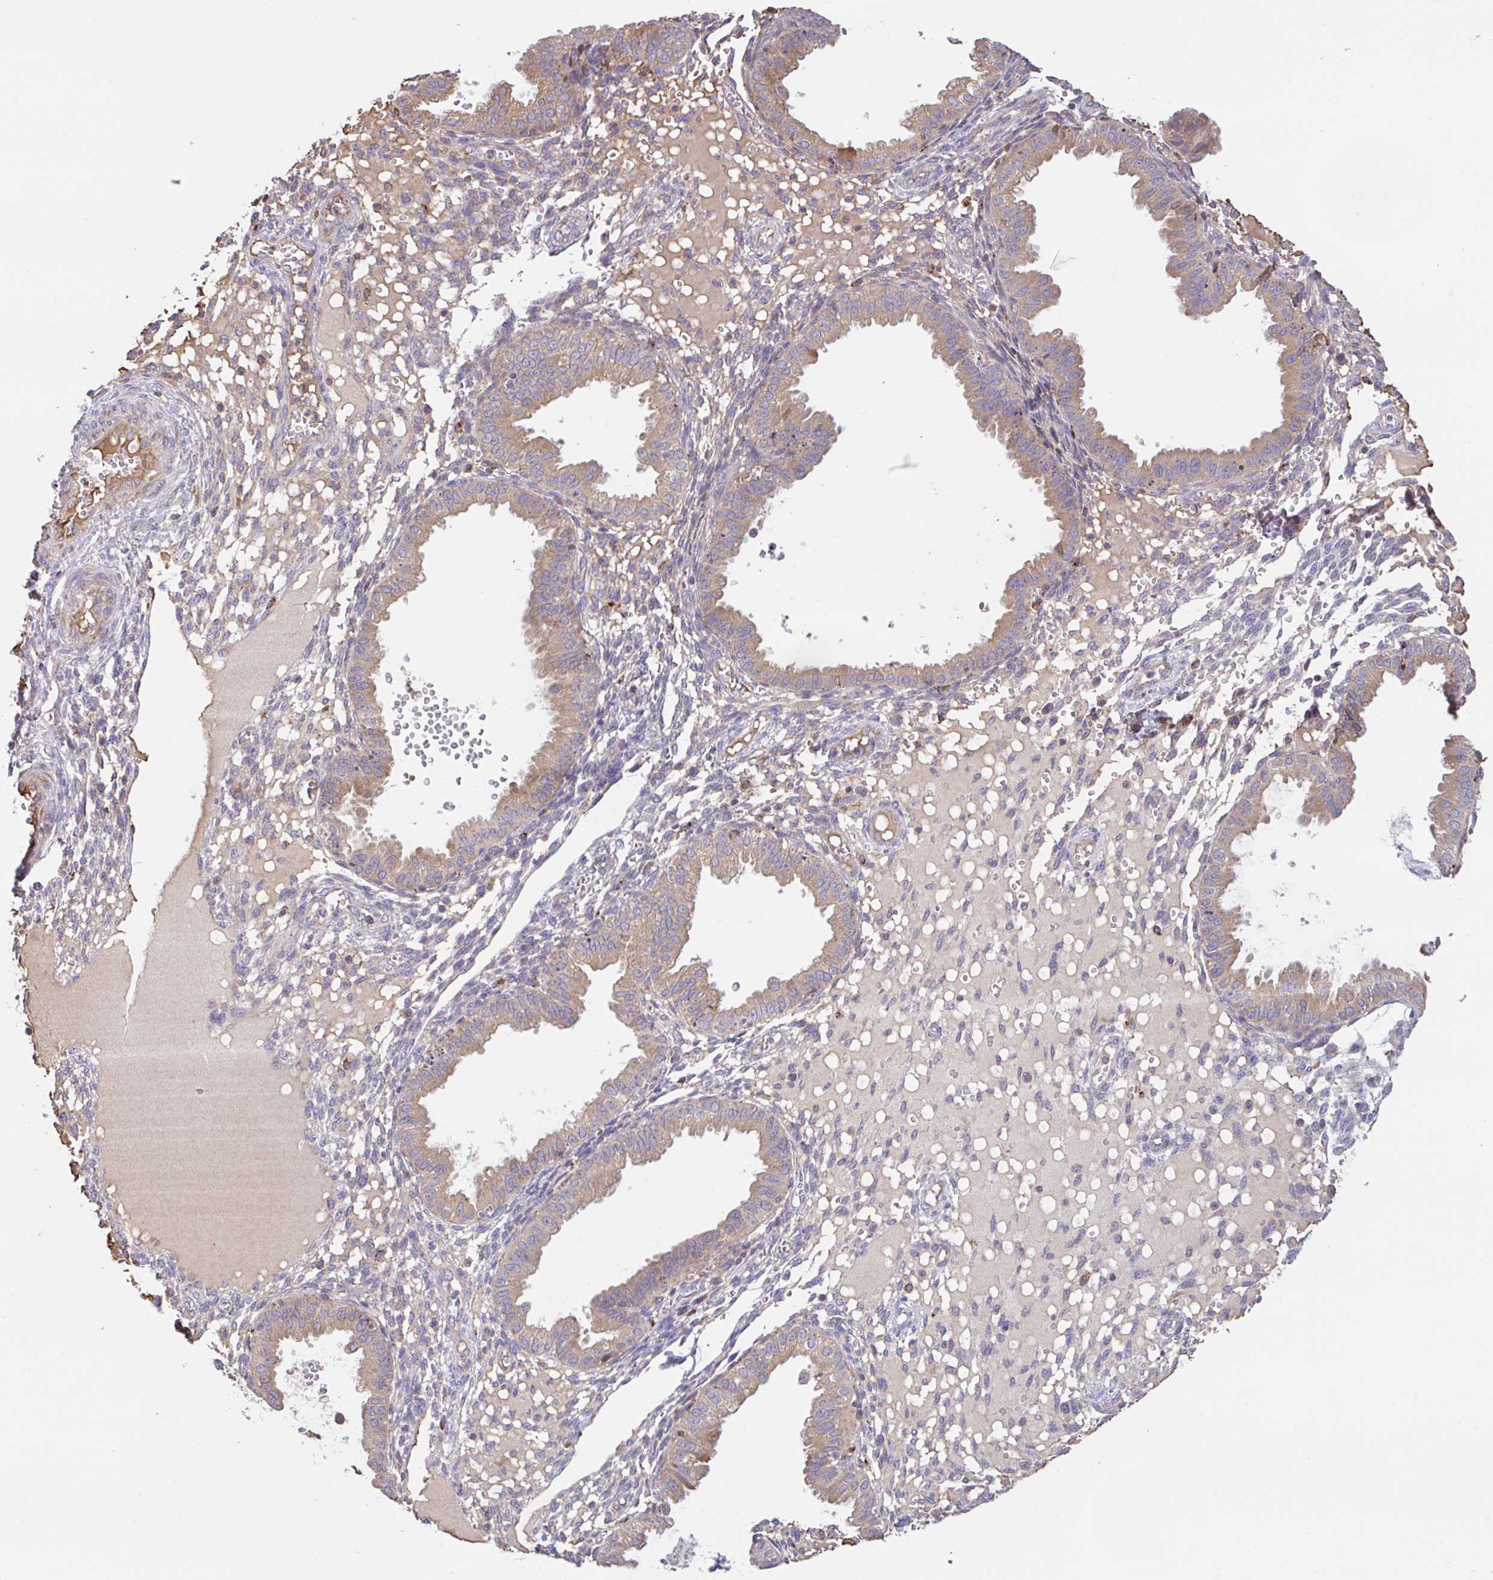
{"staining": {"intensity": "negative", "quantity": "none", "location": "none"}, "tissue": "endometrium", "cell_type": "Cells in endometrial stroma", "image_type": "normal", "snomed": [{"axis": "morphology", "description": "Normal tissue, NOS"}, {"axis": "topography", "description": "Endometrium"}], "caption": "Immunohistochemistry of normal endometrium shows no staining in cells in endometrial stroma. The staining is performed using DAB brown chromogen with nuclei counter-stained in using hematoxylin.", "gene": "RALBP1", "patient": {"sex": "female", "age": 33}}